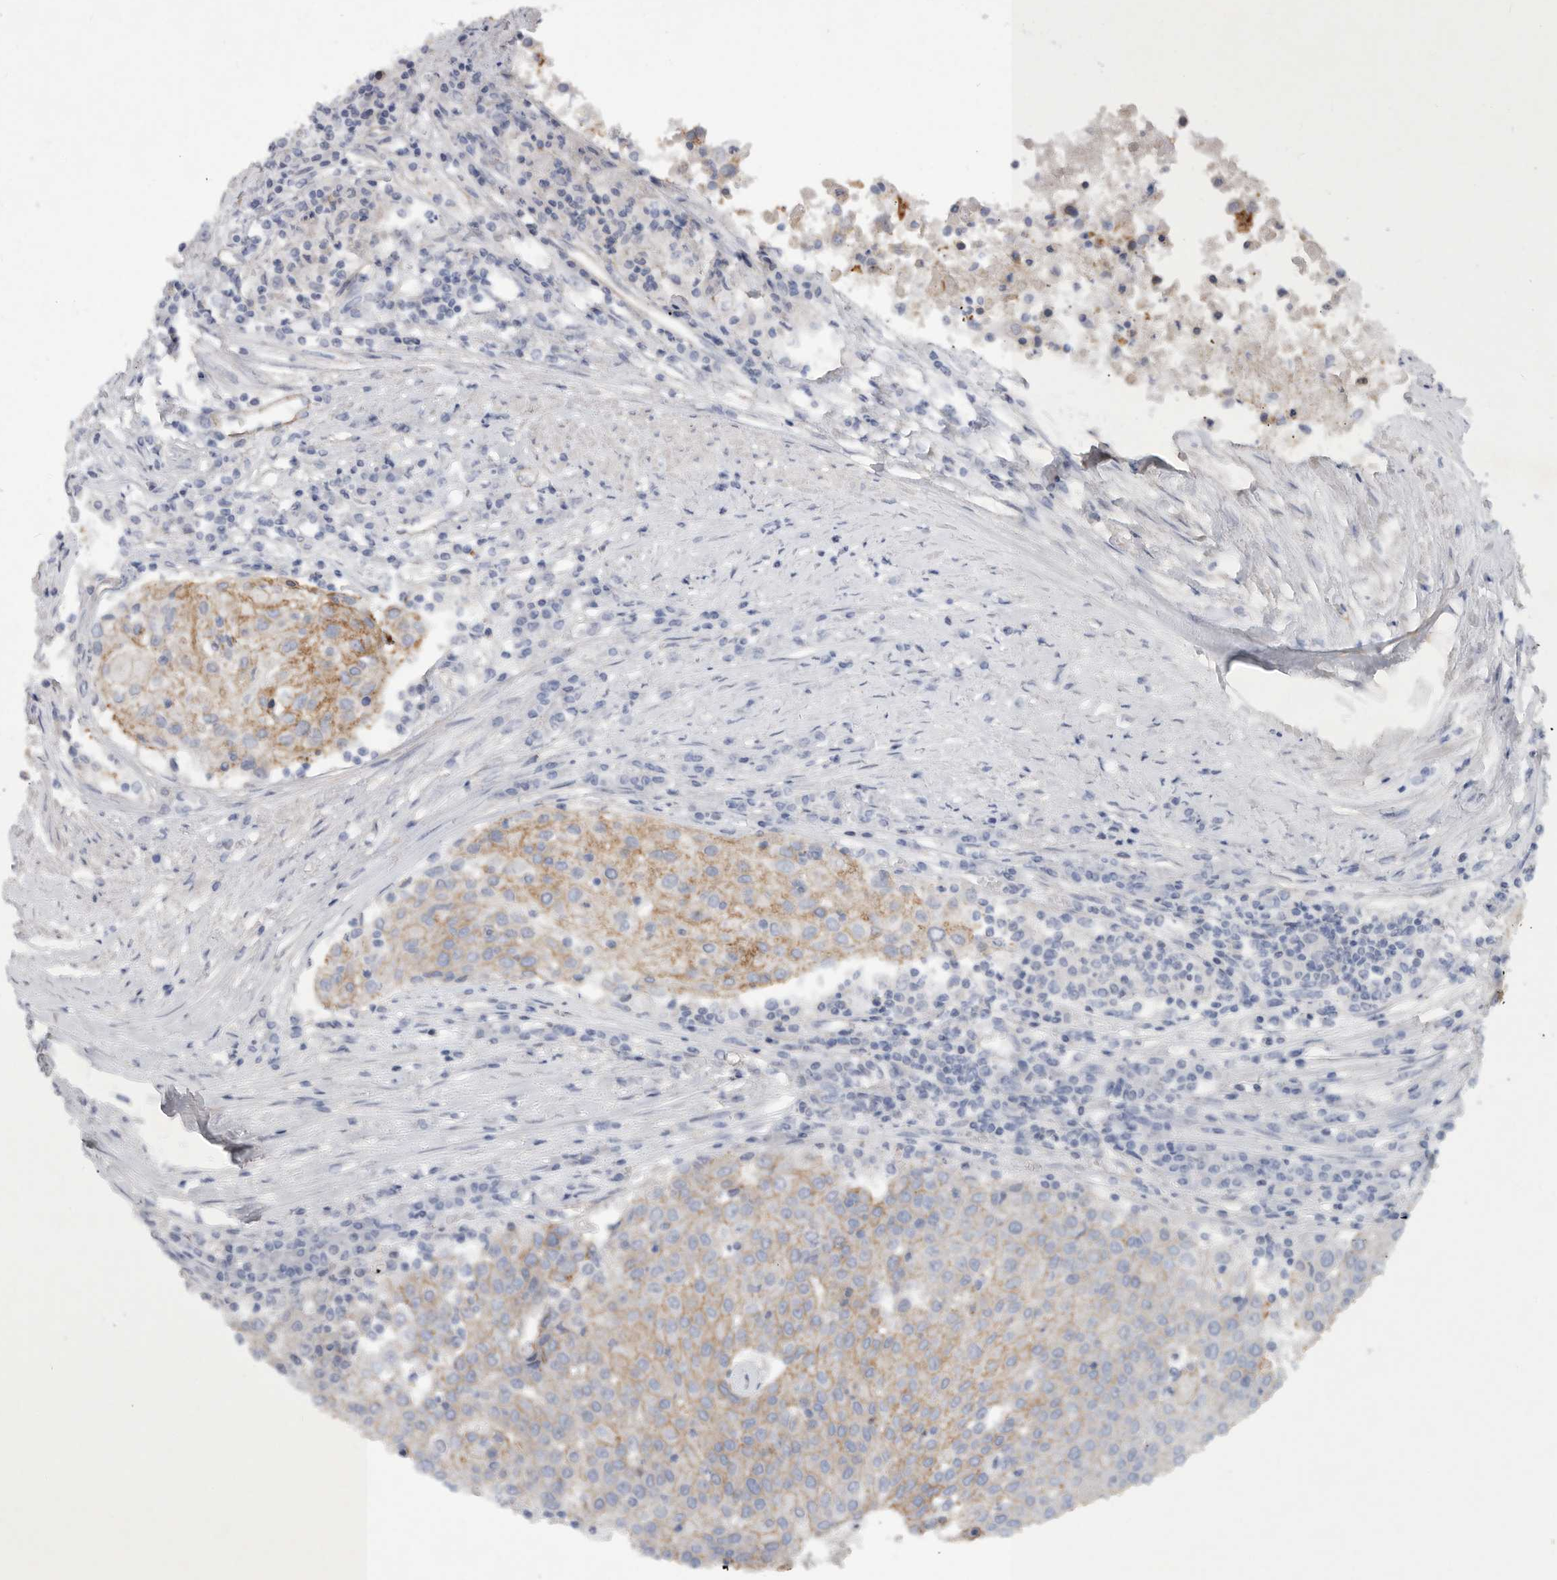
{"staining": {"intensity": "moderate", "quantity": "25%-75%", "location": "cytoplasmic/membranous"}, "tissue": "urothelial cancer", "cell_type": "Tumor cells", "image_type": "cancer", "snomed": [{"axis": "morphology", "description": "Urothelial carcinoma, High grade"}, {"axis": "topography", "description": "Urinary bladder"}], "caption": "IHC of urothelial carcinoma (high-grade) reveals medium levels of moderate cytoplasmic/membranous staining in about 25%-75% of tumor cells.", "gene": "MLPH", "patient": {"sex": "female", "age": 85}}